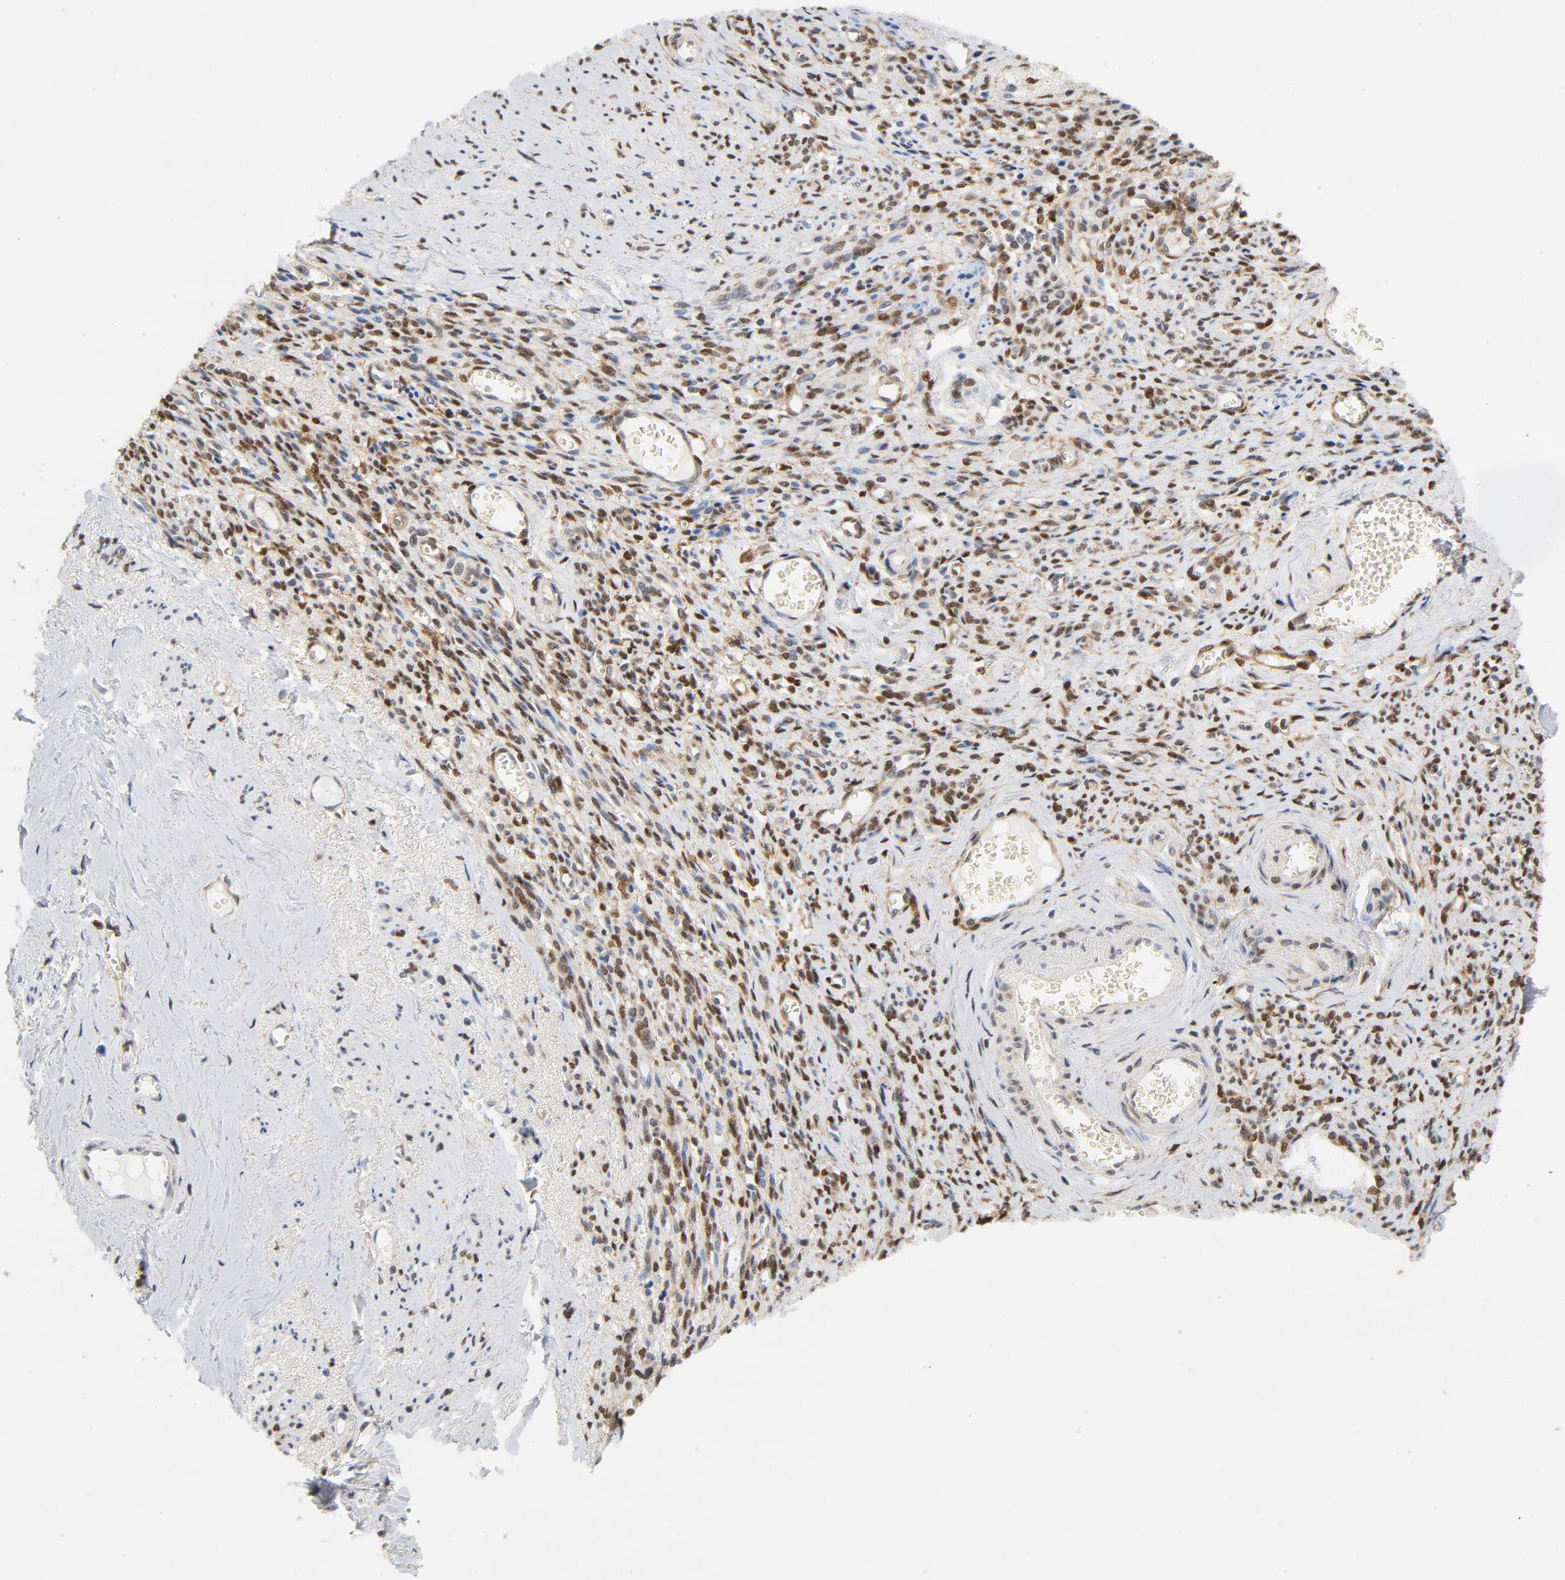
{"staining": {"intensity": "moderate", "quantity": "25%-75%", "location": "nuclear"}, "tissue": "endometrial cancer", "cell_type": "Tumor cells", "image_type": "cancer", "snomed": [{"axis": "morphology", "description": "Adenocarcinoma, NOS"}, {"axis": "topography", "description": "Endometrium"}], "caption": "Human endometrial cancer stained with a protein marker displays moderate staining in tumor cells.", "gene": "CDKN1B", "patient": {"sex": "female", "age": 75}}